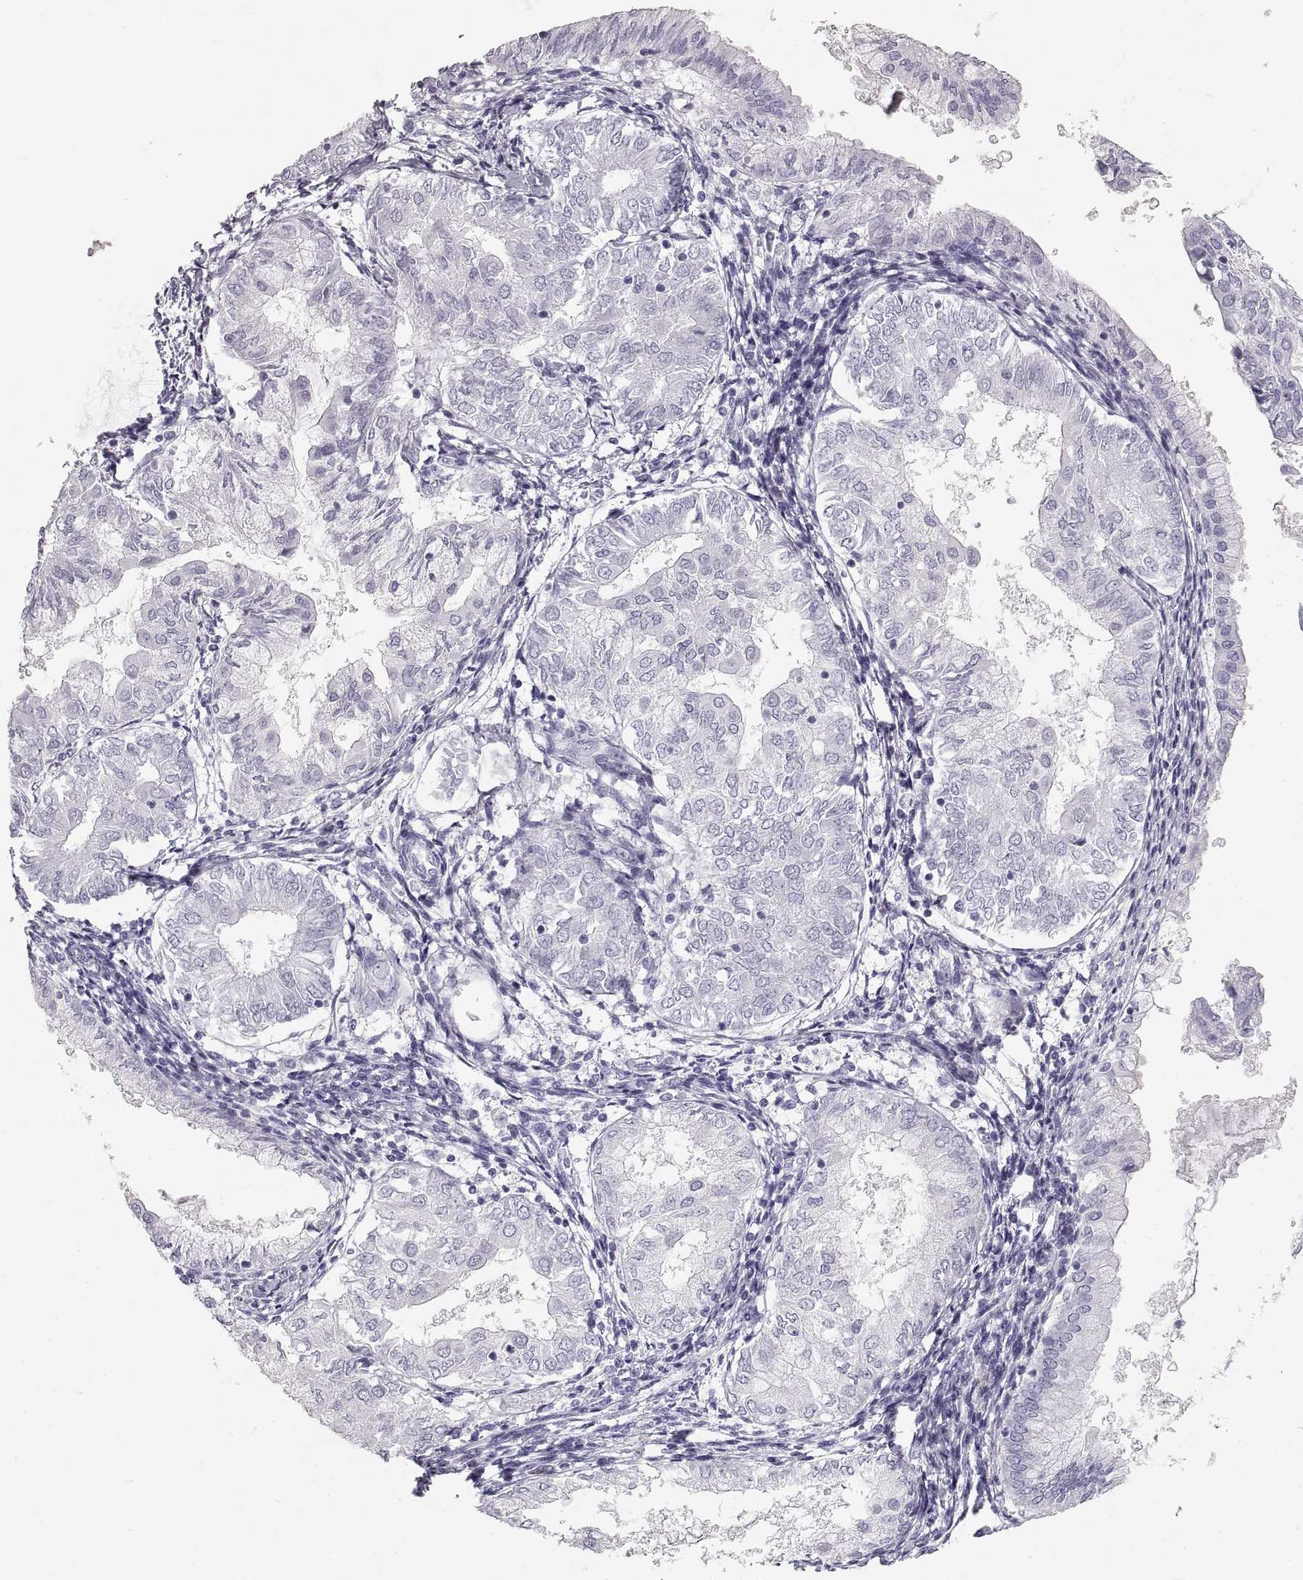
{"staining": {"intensity": "negative", "quantity": "none", "location": "none"}, "tissue": "endometrial cancer", "cell_type": "Tumor cells", "image_type": "cancer", "snomed": [{"axis": "morphology", "description": "Adenocarcinoma, NOS"}, {"axis": "topography", "description": "Endometrium"}], "caption": "Human adenocarcinoma (endometrial) stained for a protein using immunohistochemistry demonstrates no expression in tumor cells.", "gene": "CRYAA", "patient": {"sex": "female", "age": 68}}